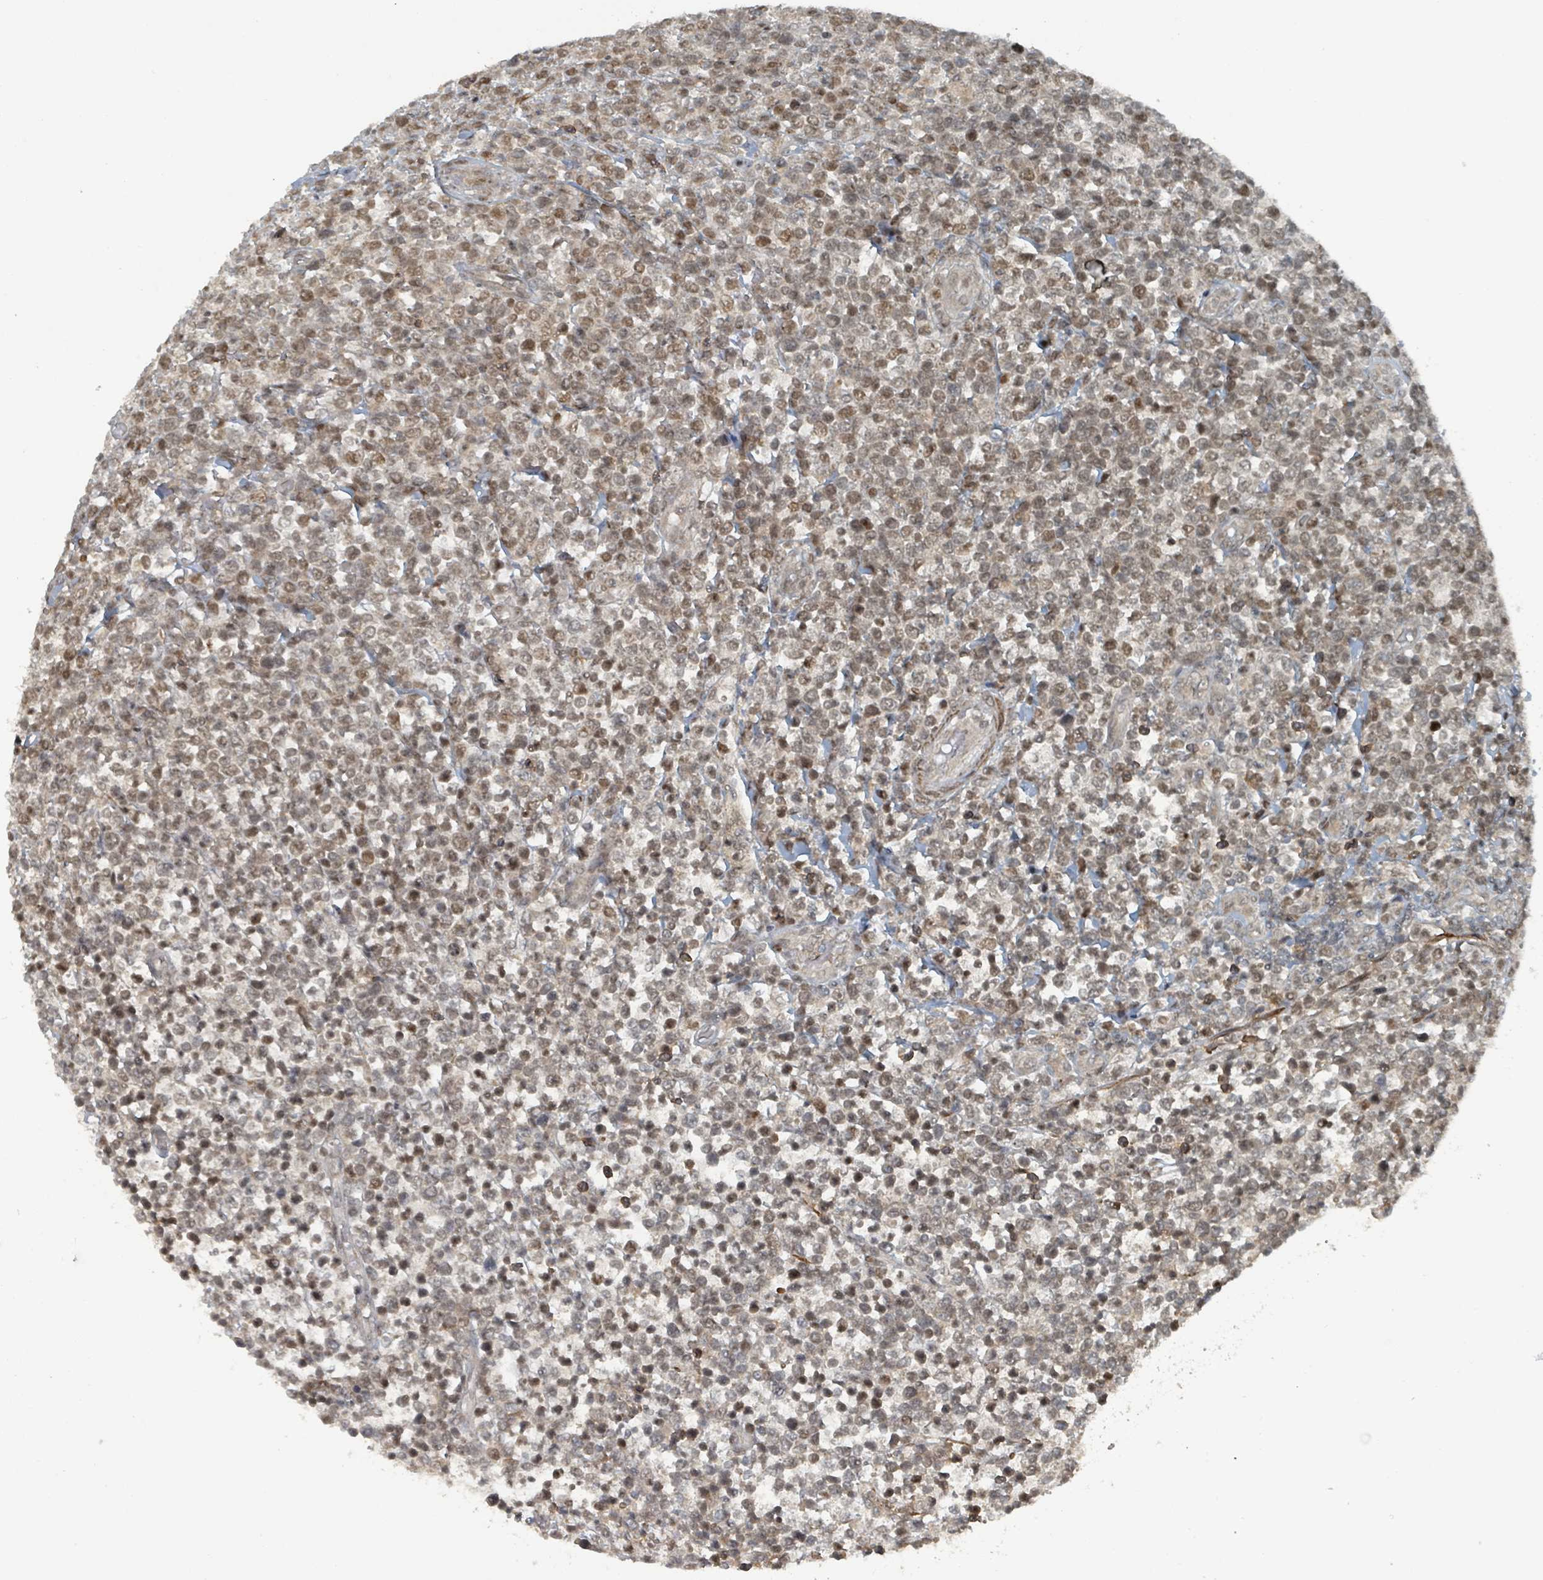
{"staining": {"intensity": "moderate", "quantity": ">75%", "location": "nuclear"}, "tissue": "lymphoma", "cell_type": "Tumor cells", "image_type": "cancer", "snomed": [{"axis": "morphology", "description": "Malignant lymphoma, non-Hodgkin's type, High grade"}, {"axis": "topography", "description": "Soft tissue"}], "caption": "Brown immunohistochemical staining in malignant lymphoma, non-Hodgkin's type (high-grade) shows moderate nuclear positivity in approximately >75% of tumor cells.", "gene": "PHIP", "patient": {"sex": "female", "age": 56}}